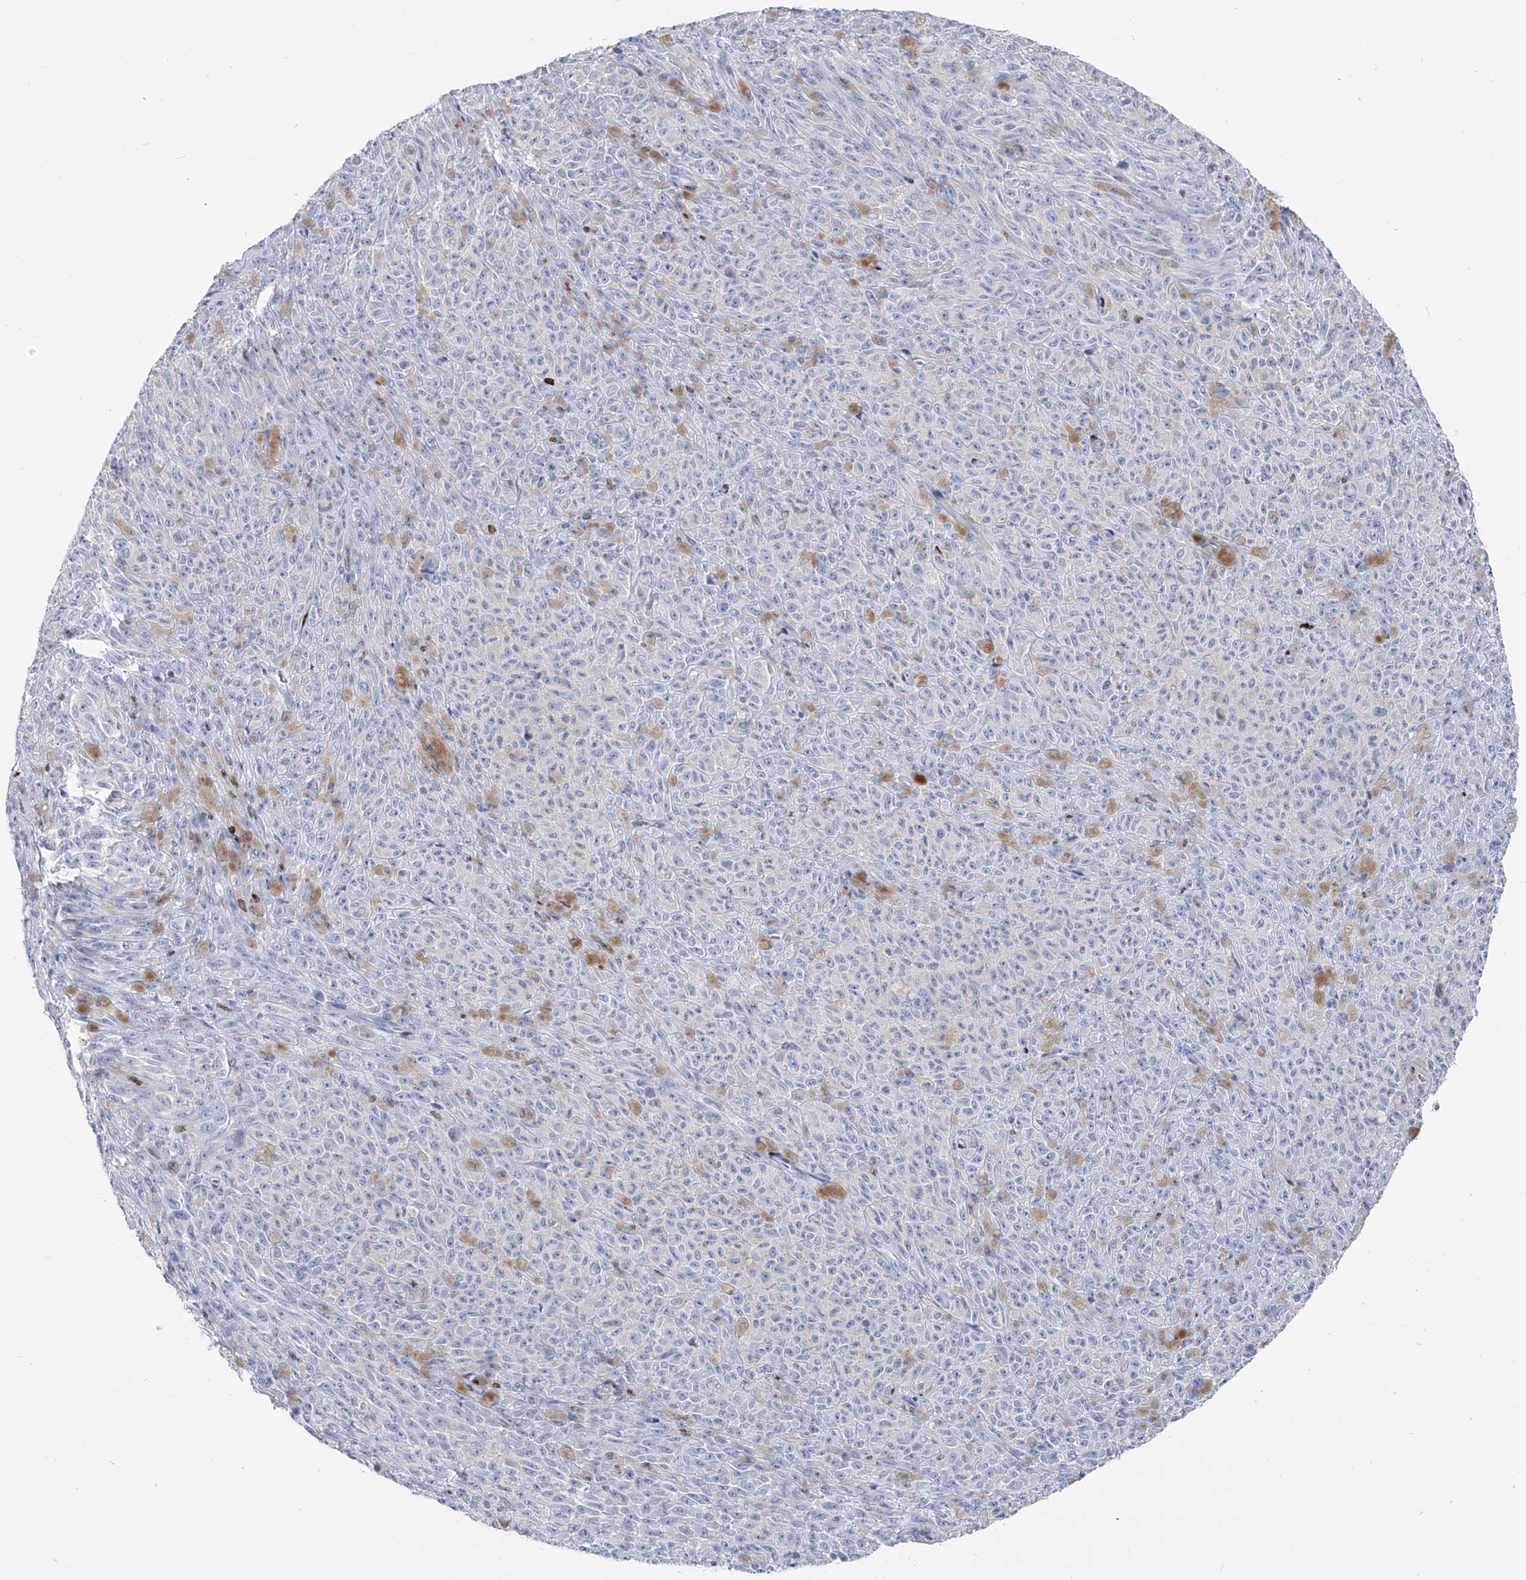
{"staining": {"intensity": "negative", "quantity": "none", "location": "none"}, "tissue": "melanoma", "cell_type": "Tumor cells", "image_type": "cancer", "snomed": [{"axis": "morphology", "description": "Malignant melanoma, NOS"}, {"axis": "topography", "description": "Skin"}], "caption": "The immunohistochemistry (IHC) histopathology image has no significant expression in tumor cells of melanoma tissue. (DAB (3,3'-diaminobenzidine) immunohistochemistry (IHC) with hematoxylin counter stain).", "gene": "FRS3", "patient": {"sex": "female", "age": 82}}